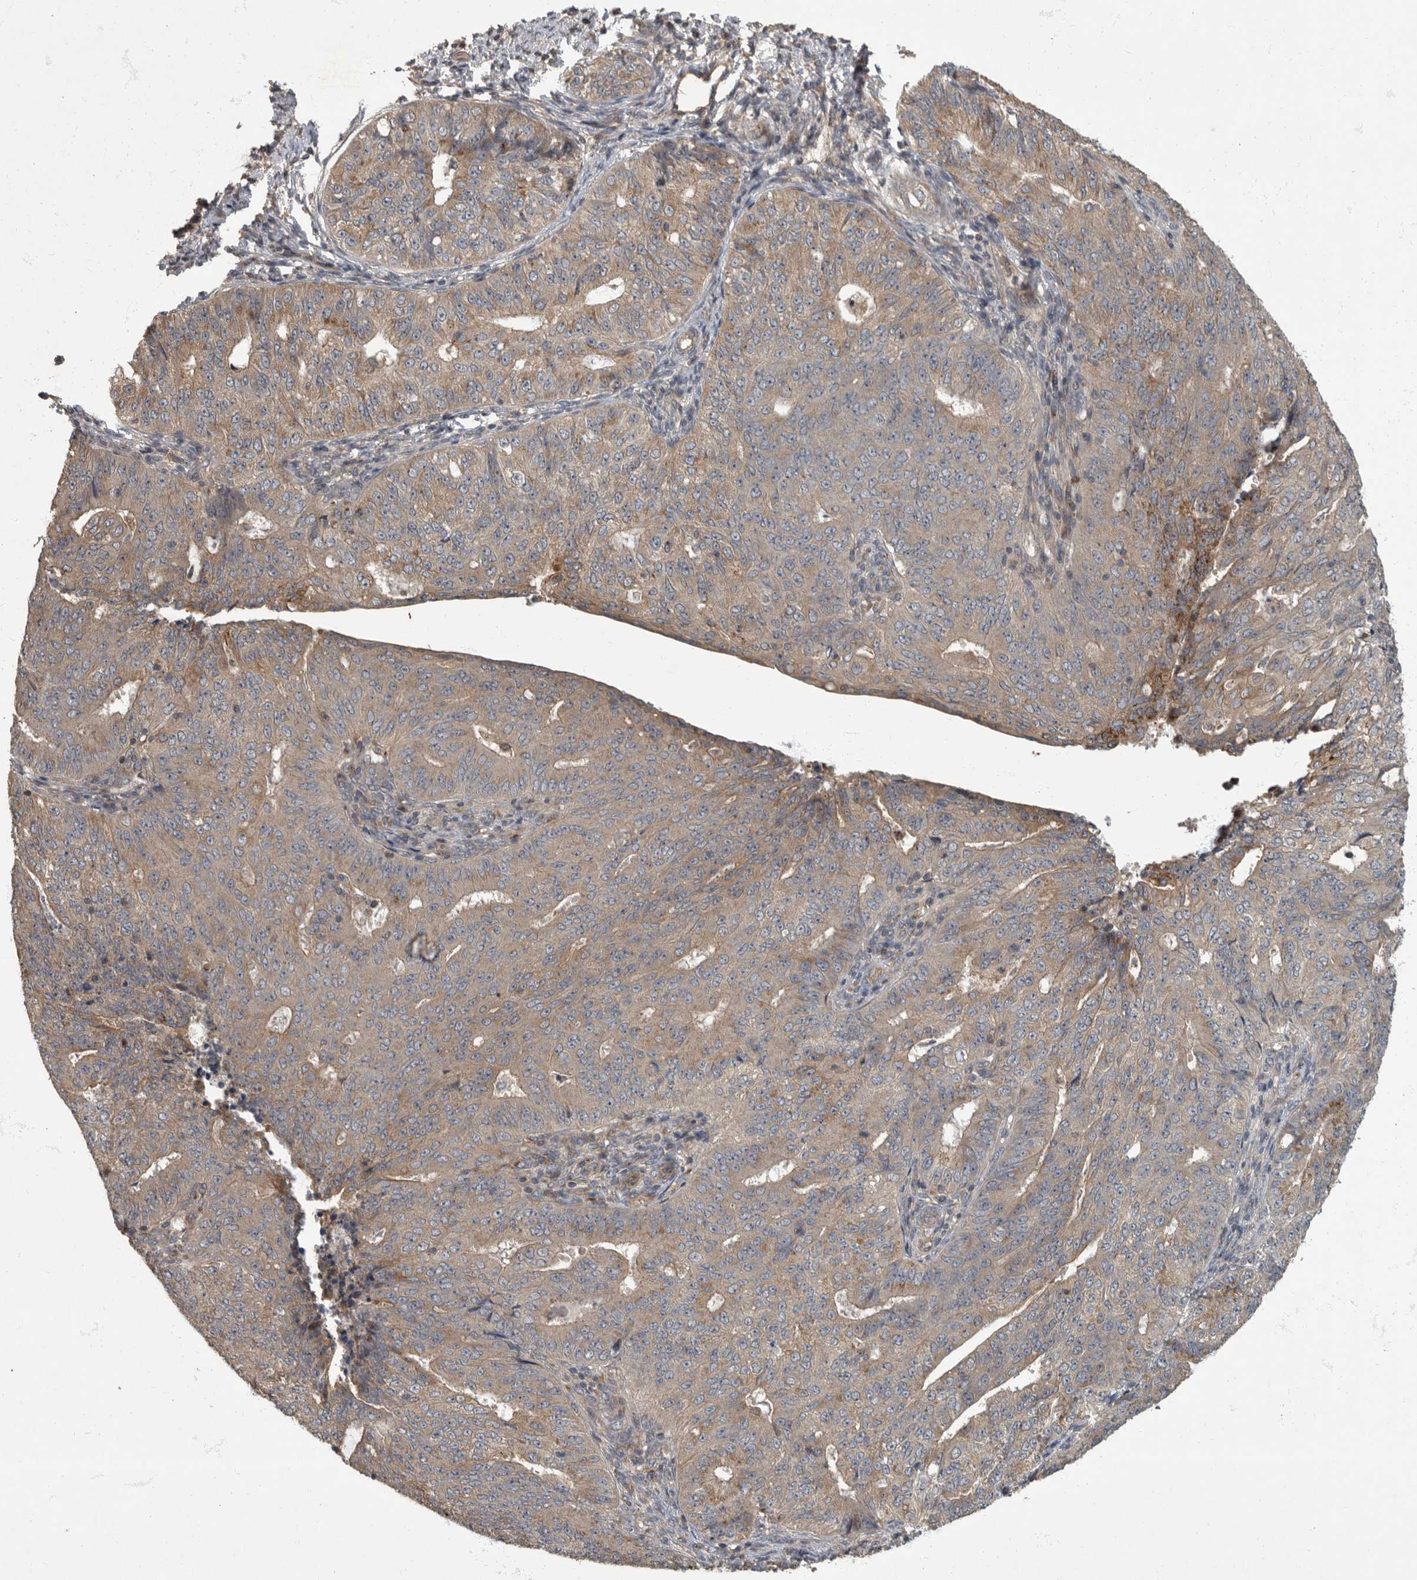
{"staining": {"intensity": "weak", "quantity": ">75%", "location": "cytoplasmic/membranous"}, "tissue": "endometrial cancer", "cell_type": "Tumor cells", "image_type": "cancer", "snomed": [{"axis": "morphology", "description": "Adenocarcinoma, NOS"}, {"axis": "topography", "description": "Endometrium"}], "caption": "Protein staining of endometrial cancer (adenocarcinoma) tissue displays weak cytoplasmic/membranous staining in about >75% of tumor cells.", "gene": "IQCK", "patient": {"sex": "female", "age": 32}}